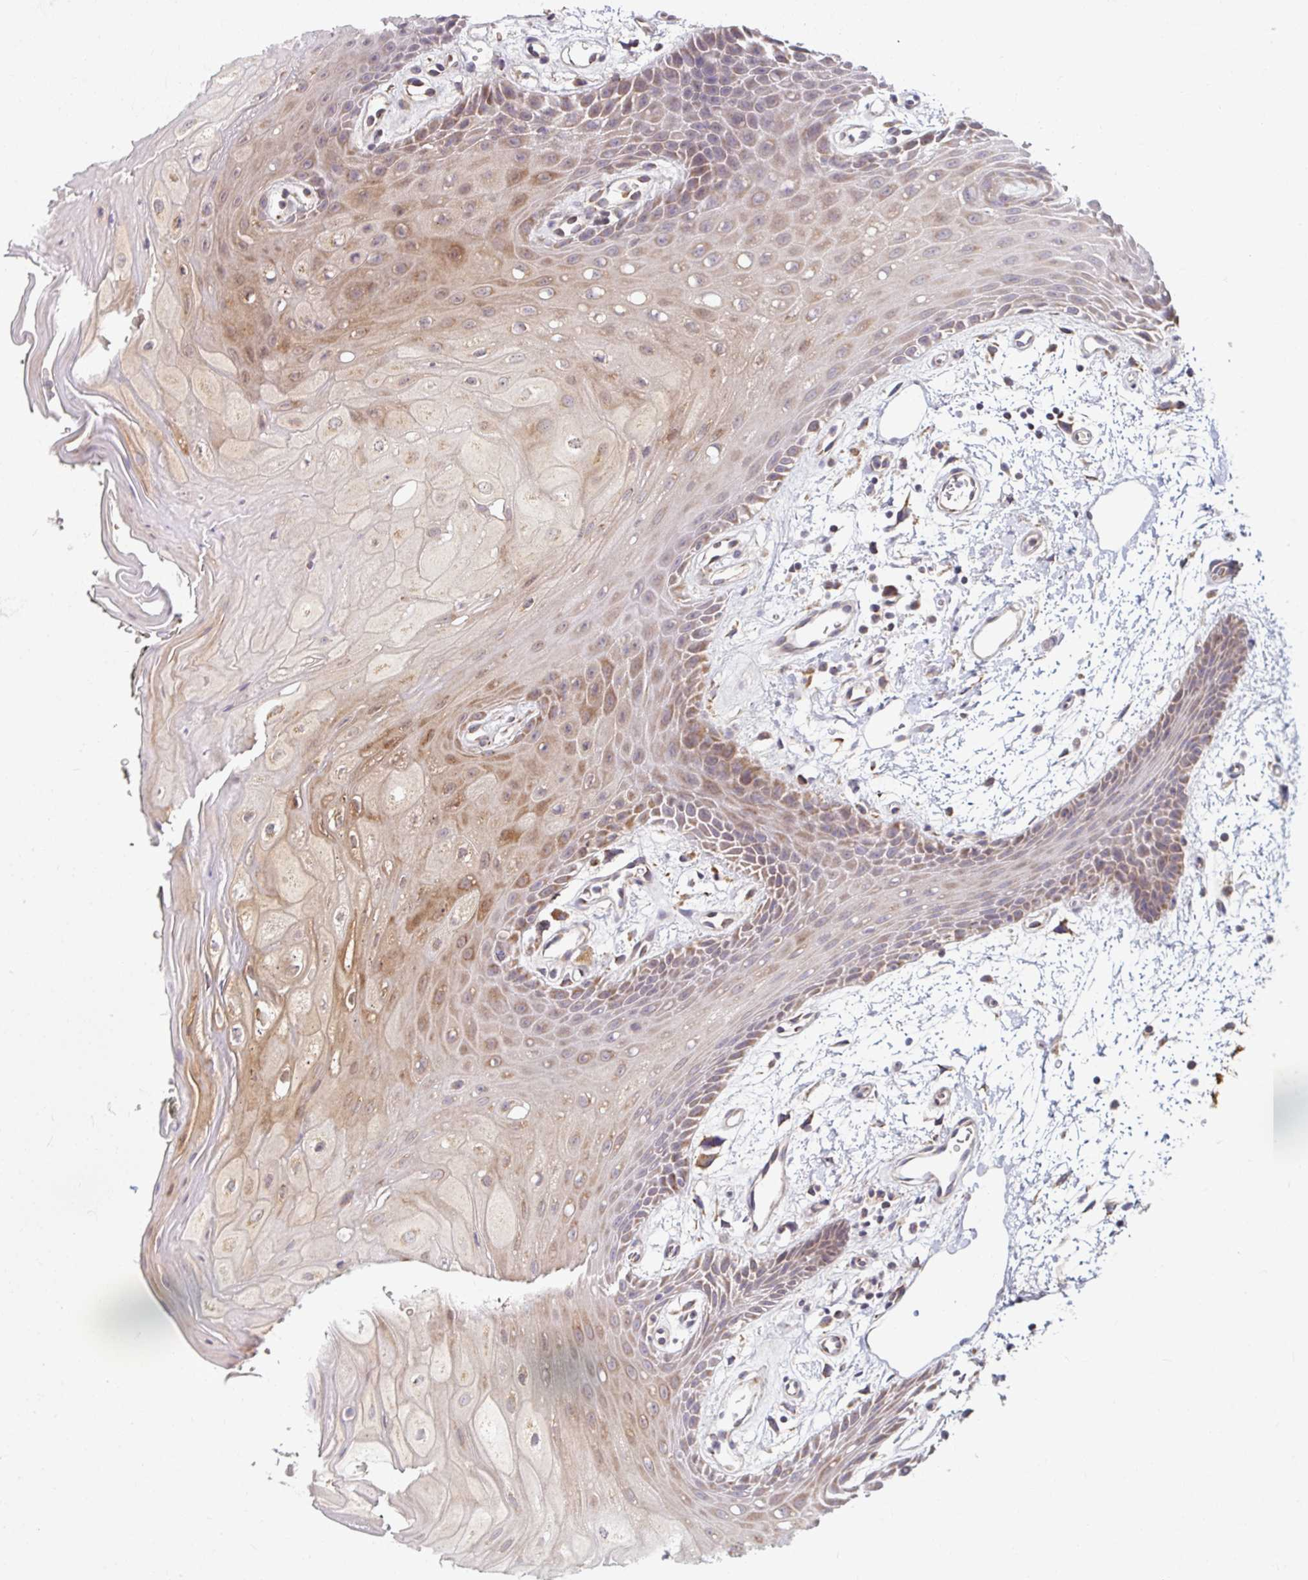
{"staining": {"intensity": "moderate", "quantity": "25%-75%", "location": "cytoplasmic/membranous"}, "tissue": "oral mucosa", "cell_type": "Squamous epithelial cells", "image_type": "normal", "snomed": [{"axis": "morphology", "description": "Normal tissue, NOS"}, {"axis": "topography", "description": "Oral tissue"}, {"axis": "topography", "description": "Tounge, NOS"}], "caption": "Unremarkable oral mucosa exhibits moderate cytoplasmic/membranous positivity in about 25%-75% of squamous epithelial cells, visualized by immunohistochemistry.", "gene": "SKP2", "patient": {"sex": "female", "age": 59}}